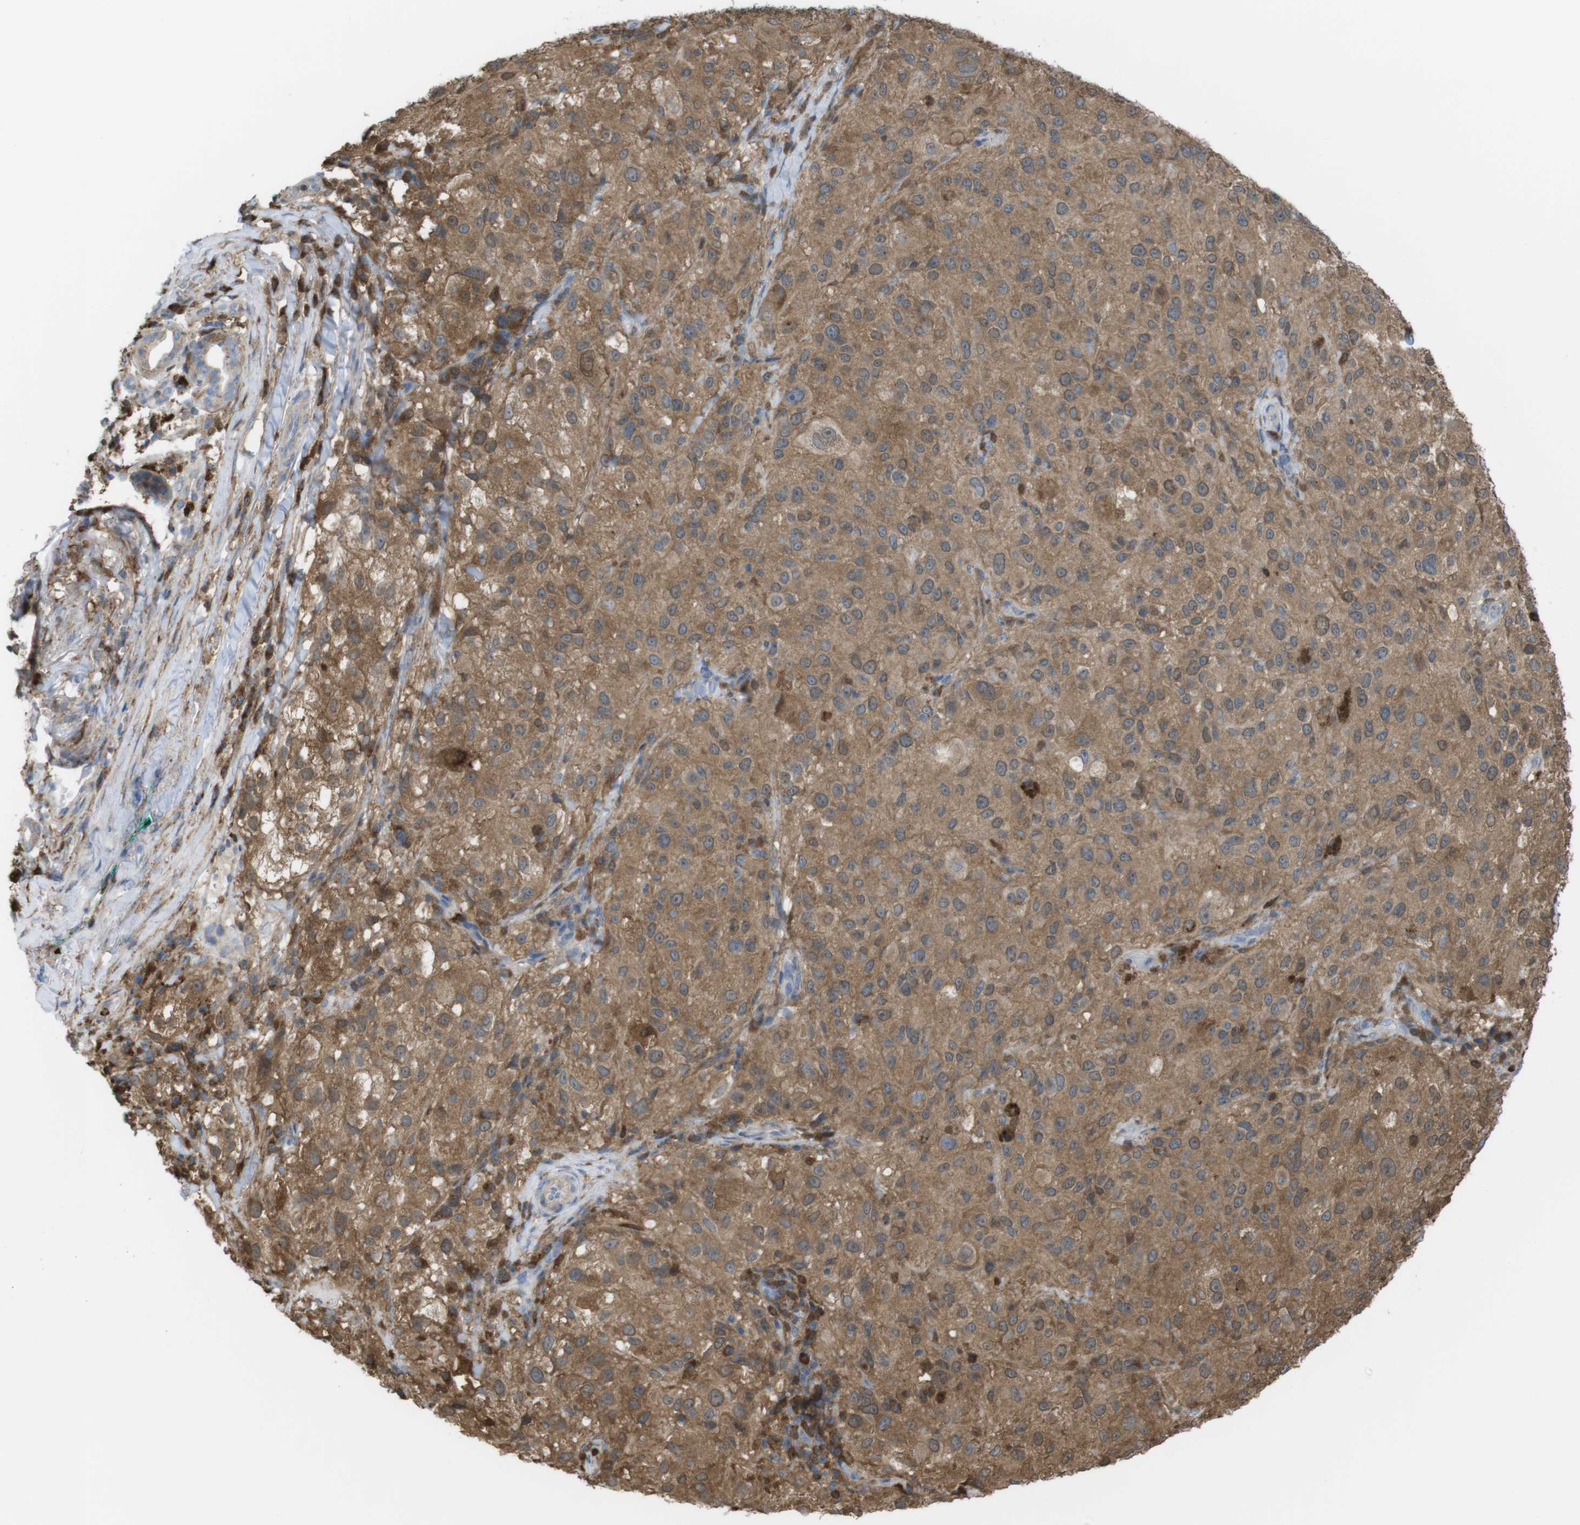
{"staining": {"intensity": "moderate", "quantity": ">75%", "location": "cytoplasmic/membranous"}, "tissue": "melanoma", "cell_type": "Tumor cells", "image_type": "cancer", "snomed": [{"axis": "morphology", "description": "Necrosis, NOS"}, {"axis": "morphology", "description": "Malignant melanoma, NOS"}, {"axis": "topography", "description": "Skin"}], "caption": "This is an image of IHC staining of melanoma, which shows moderate expression in the cytoplasmic/membranous of tumor cells.", "gene": "PRKCD", "patient": {"sex": "female", "age": 87}}